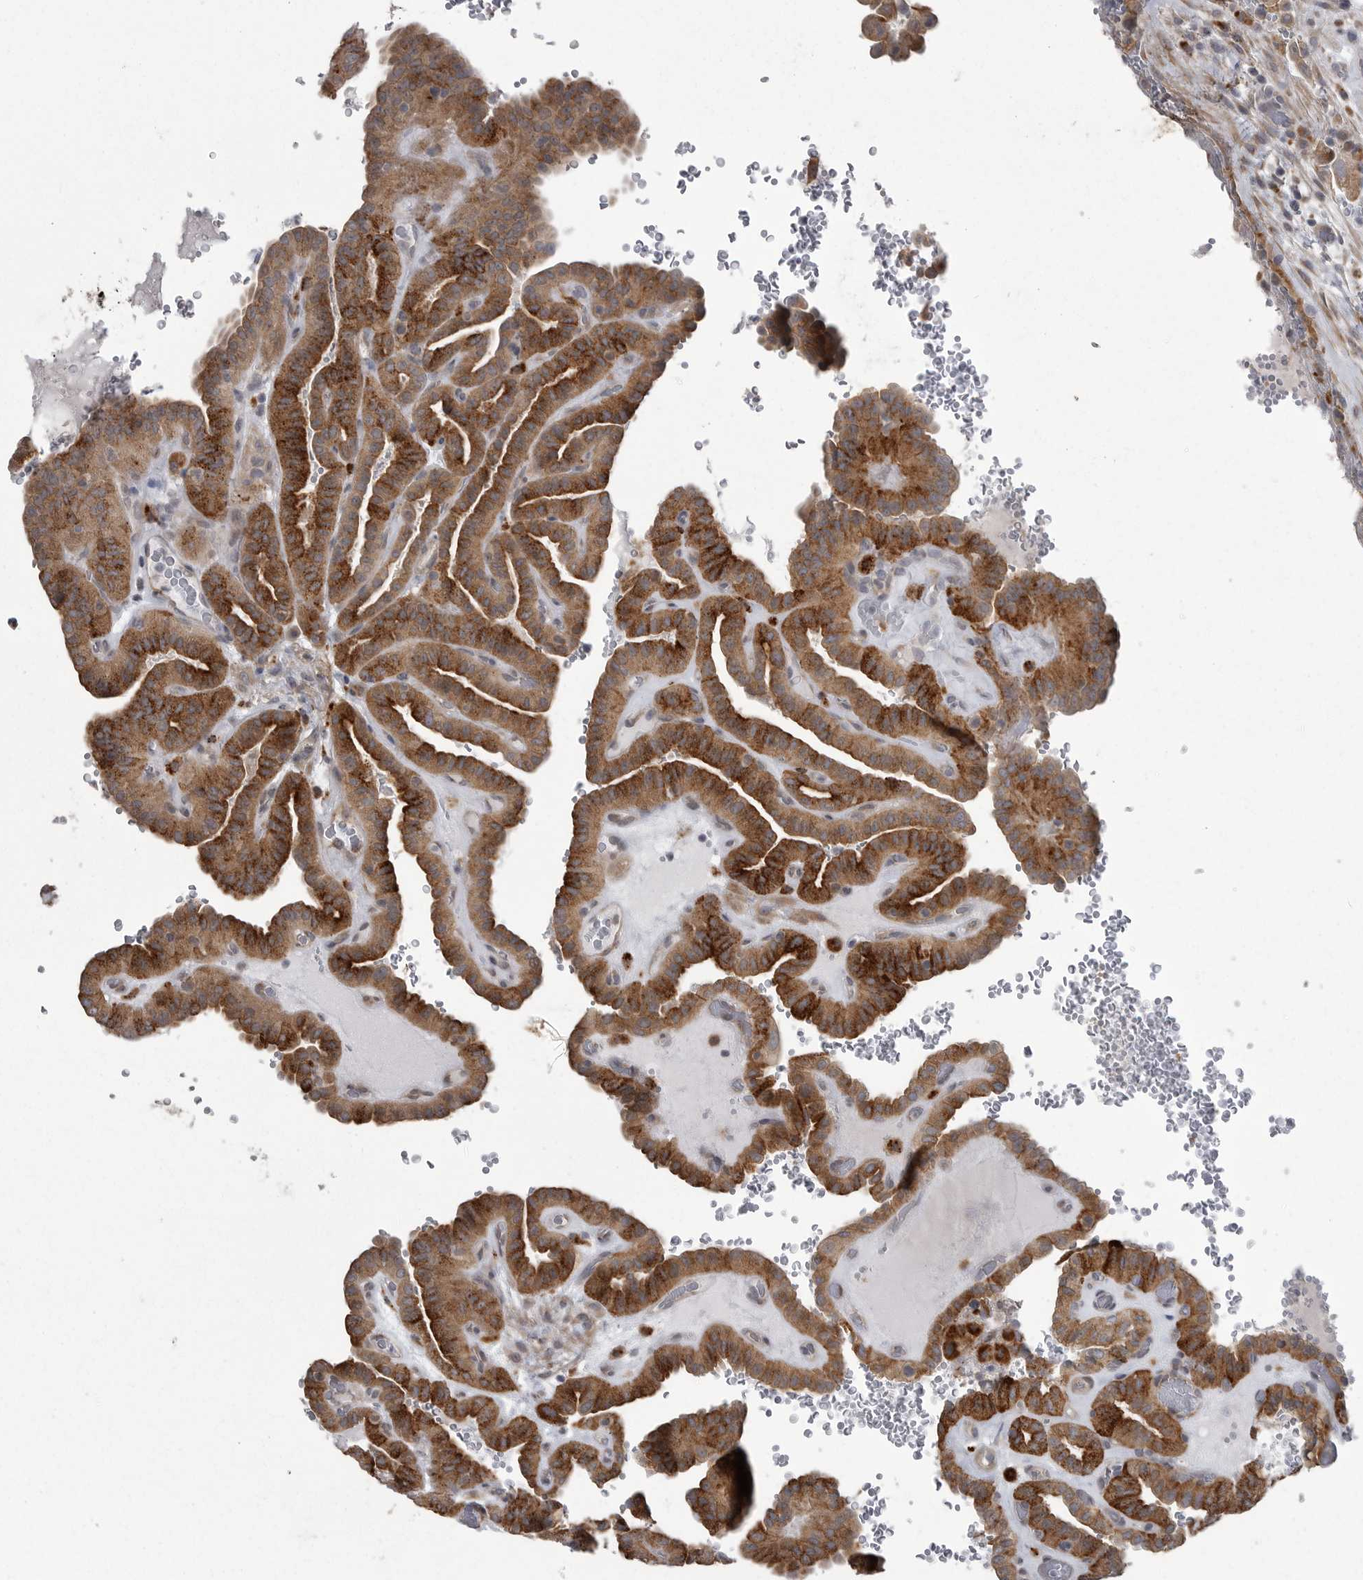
{"staining": {"intensity": "strong", "quantity": ">75%", "location": "cytoplasmic/membranous"}, "tissue": "thyroid cancer", "cell_type": "Tumor cells", "image_type": "cancer", "snomed": [{"axis": "morphology", "description": "Papillary adenocarcinoma, NOS"}, {"axis": "topography", "description": "Thyroid gland"}], "caption": "Thyroid papillary adenocarcinoma was stained to show a protein in brown. There is high levels of strong cytoplasmic/membranous expression in about >75% of tumor cells.", "gene": "PPP1R9A", "patient": {"sex": "male", "age": 77}}